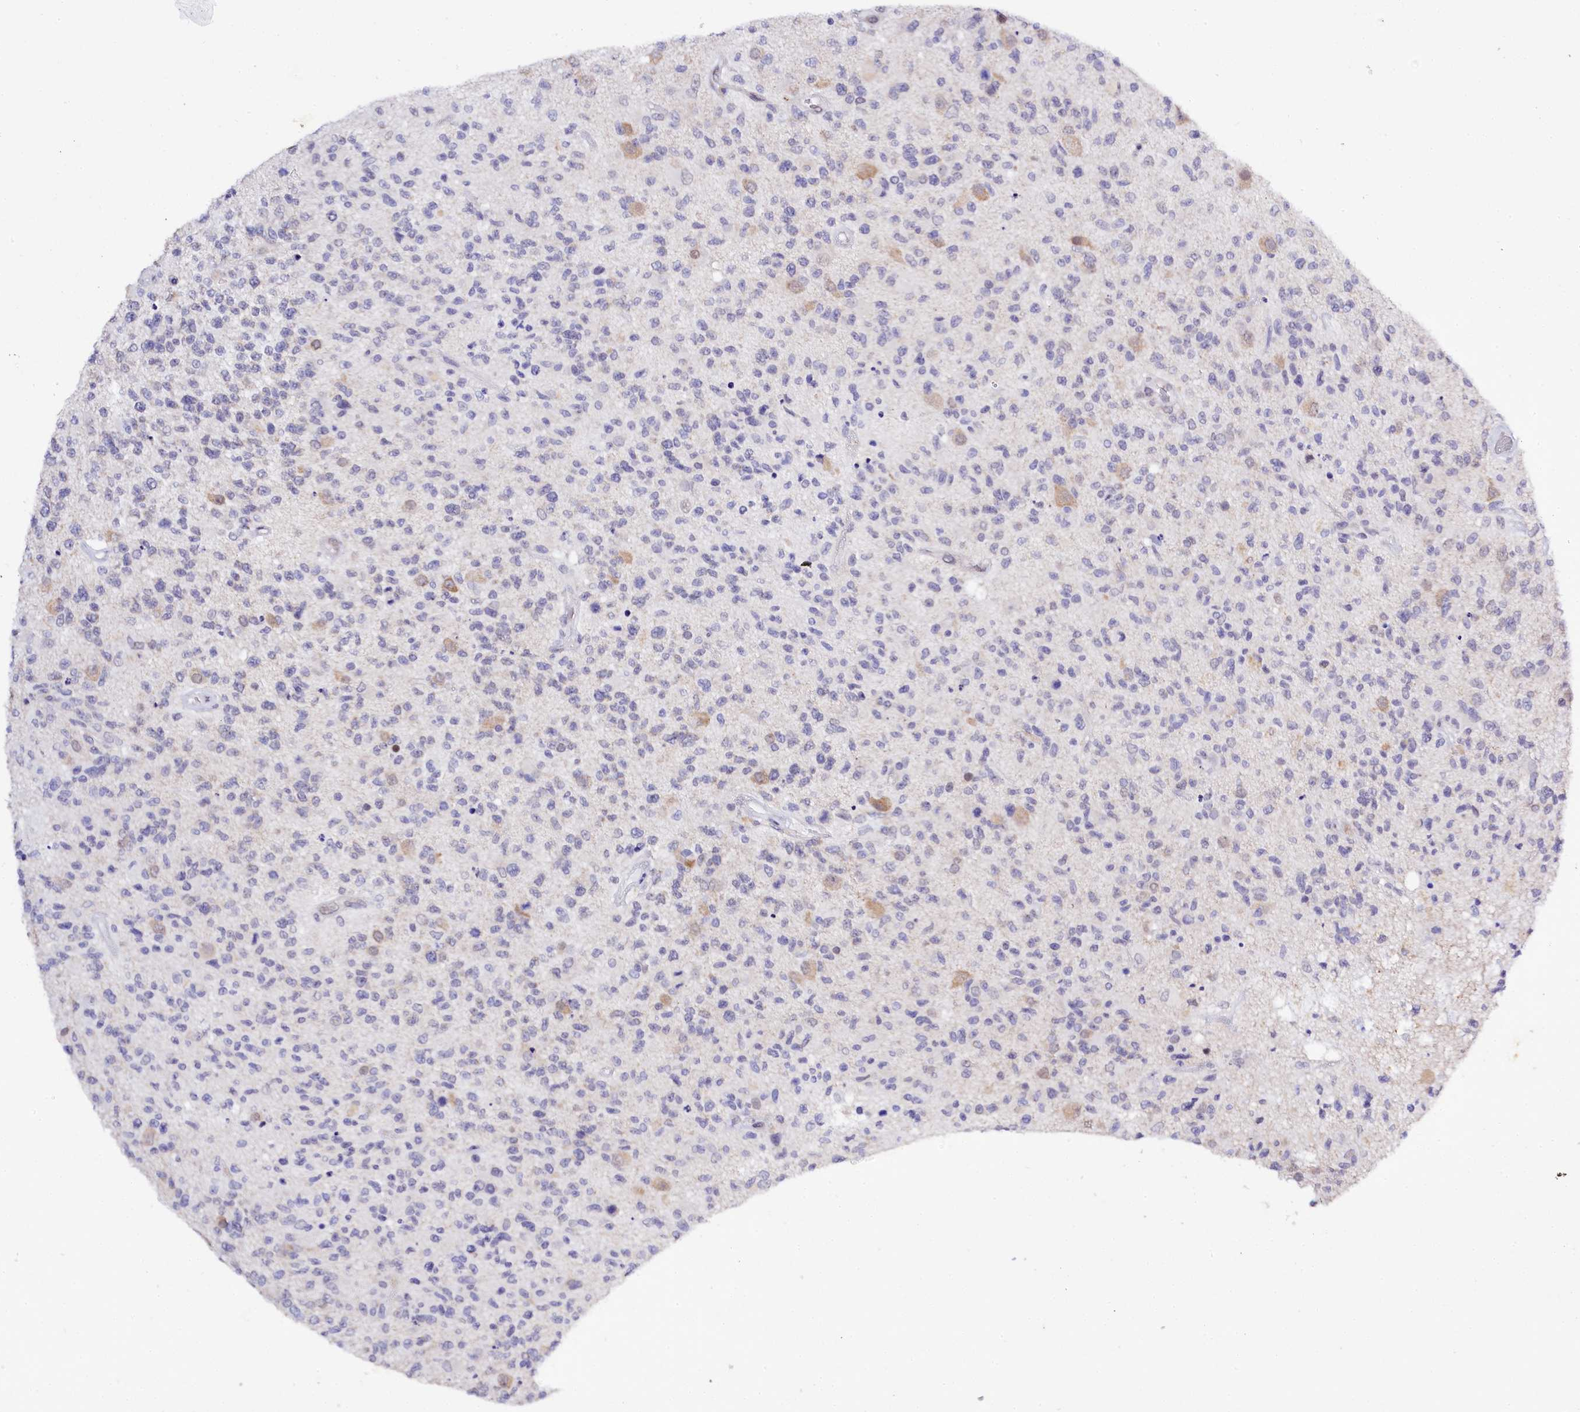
{"staining": {"intensity": "negative", "quantity": "none", "location": "none"}, "tissue": "glioma", "cell_type": "Tumor cells", "image_type": "cancer", "snomed": [{"axis": "morphology", "description": "Glioma, malignant, High grade"}, {"axis": "morphology", "description": "Glioblastoma, NOS"}, {"axis": "topography", "description": "Brain"}], "caption": "The photomicrograph shows no staining of tumor cells in glioma.", "gene": "SPATS2", "patient": {"sex": "male", "age": 60}}